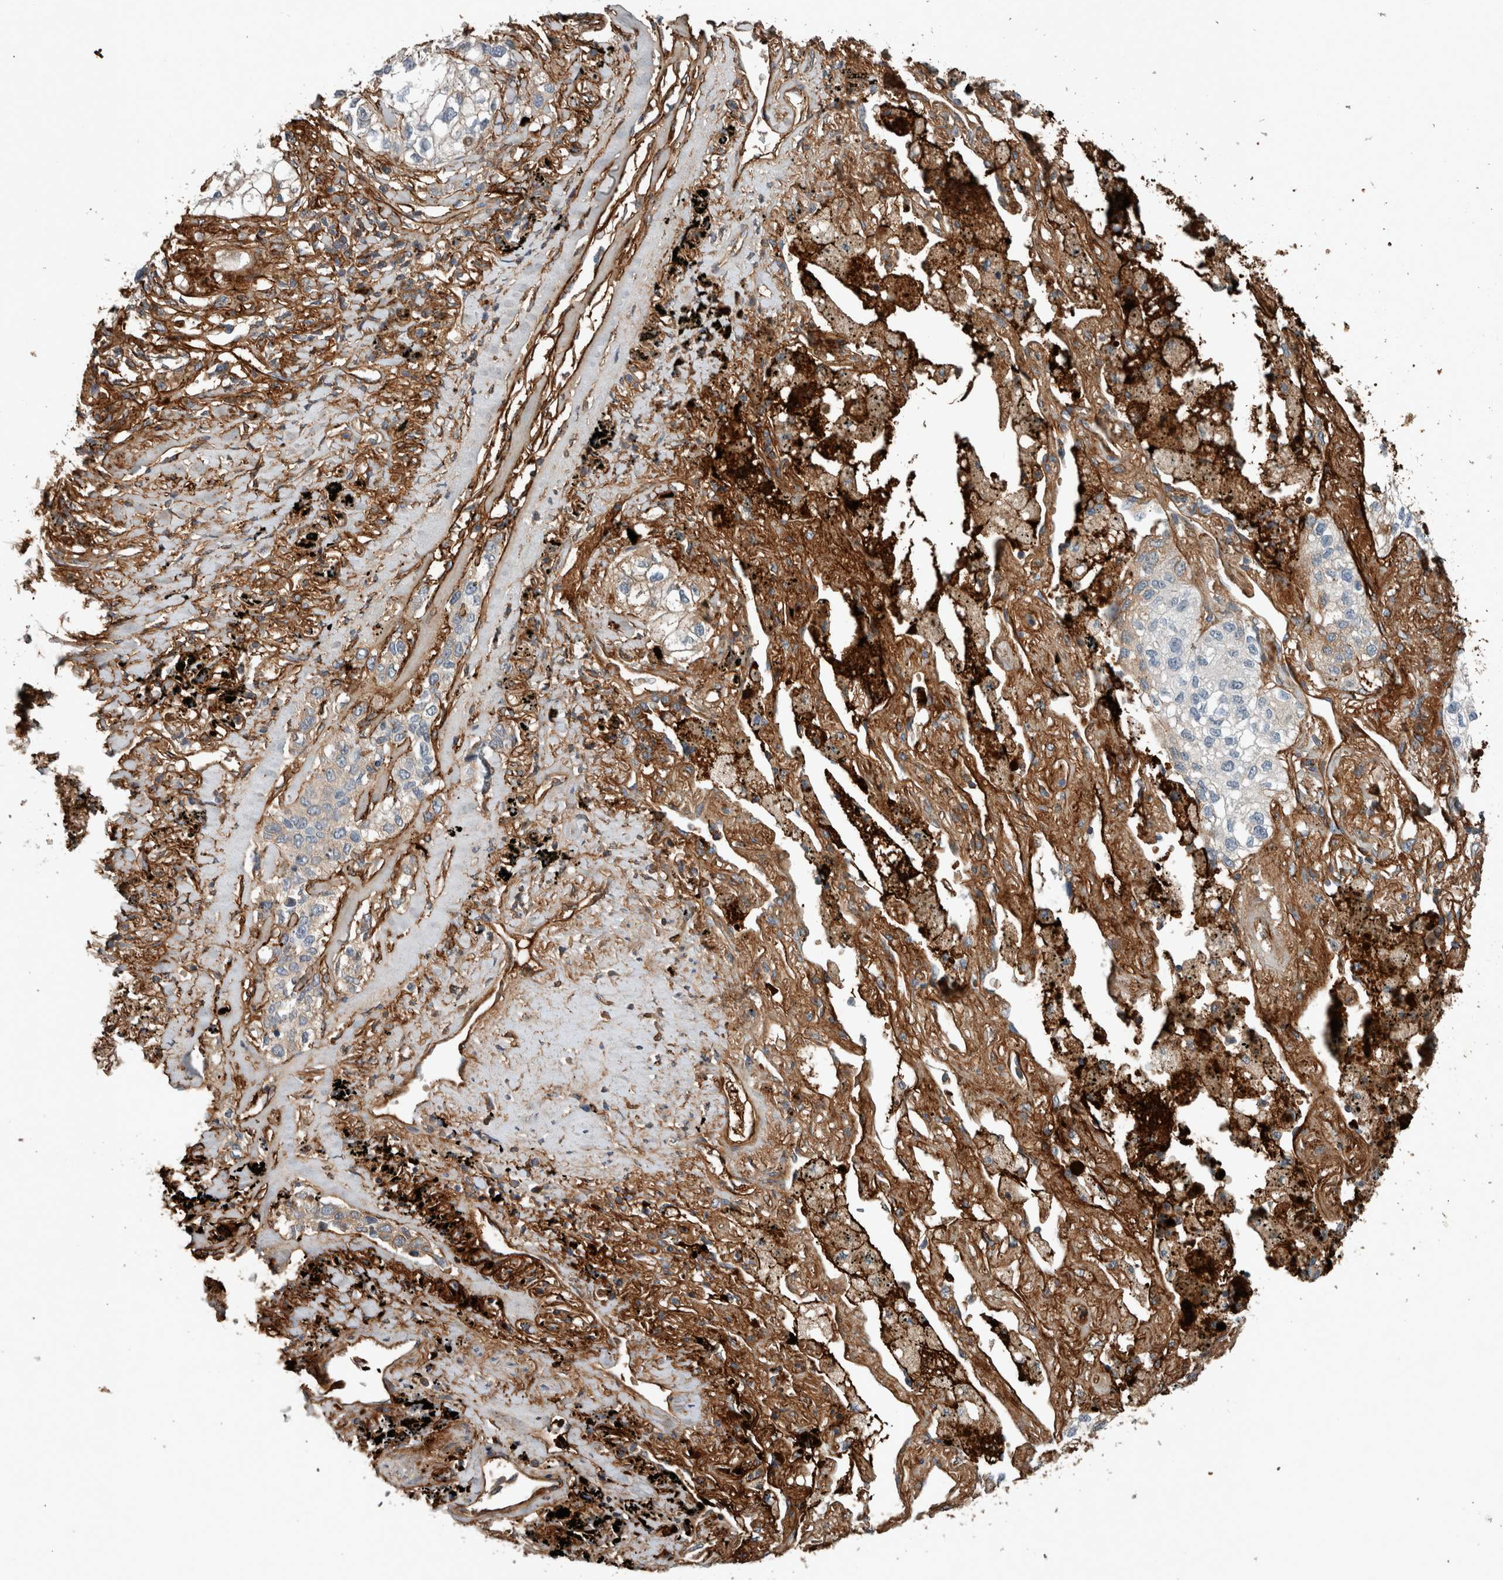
{"staining": {"intensity": "negative", "quantity": "none", "location": "none"}, "tissue": "lung cancer", "cell_type": "Tumor cells", "image_type": "cancer", "snomed": [{"axis": "morphology", "description": "Adenocarcinoma, NOS"}, {"axis": "topography", "description": "Lung"}], "caption": "IHC image of human lung cancer stained for a protein (brown), which demonstrates no positivity in tumor cells.", "gene": "FN1", "patient": {"sex": "male", "age": 63}}